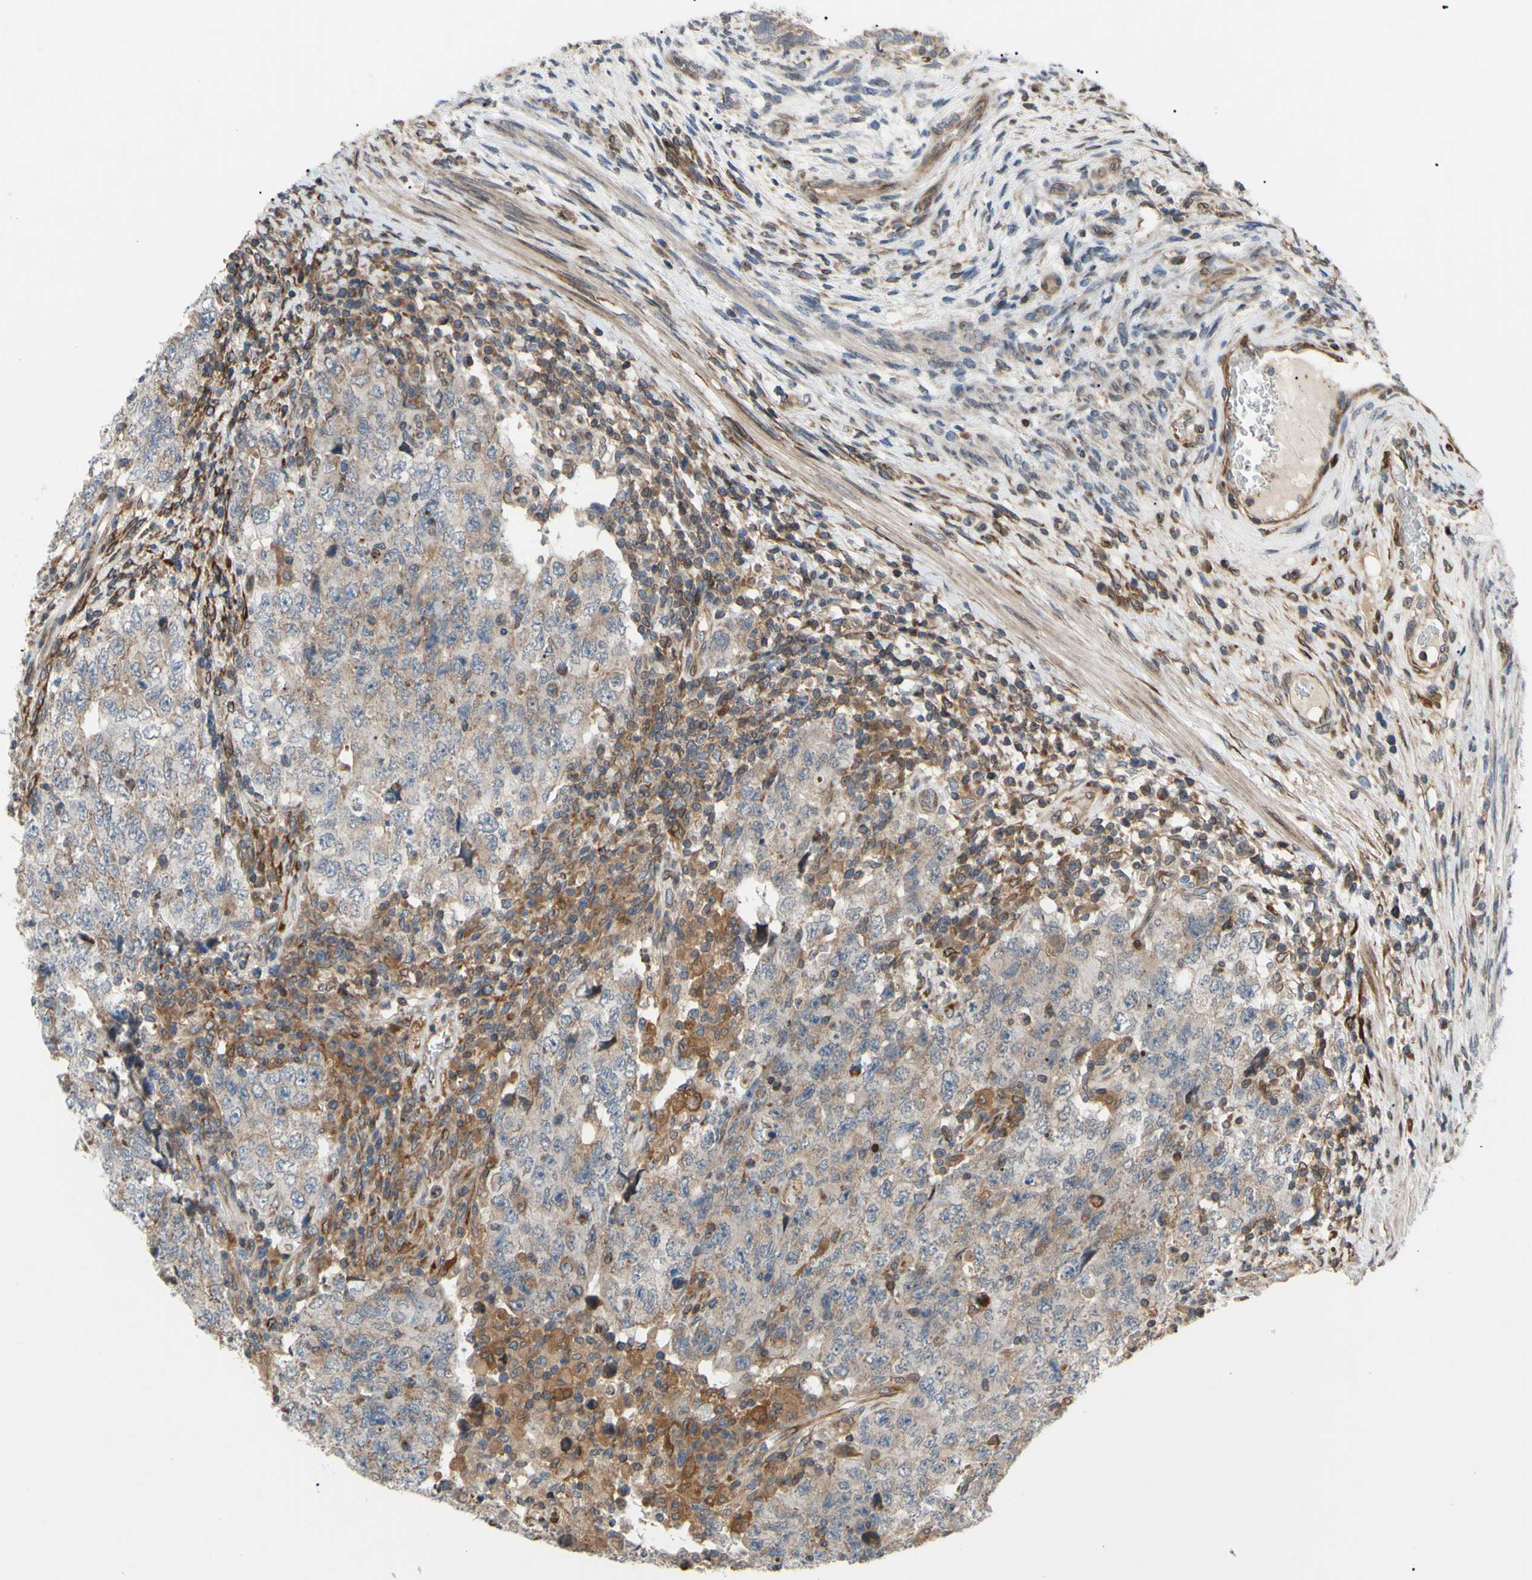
{"staining": {"intensity": "weak", "quantity": ">75%", "location": "cytoplasmic/membranous"}, "tissue": "testis cancer", "cell_type": "Tumor cells", "image_type": "cancer", "snomed": [{"axis": "morphology", "description": "Carcinoma, Embryonal, NOS"}, {"axis": "topography", "description": "Testis"}], "caption": "Immunohistochemical staining of human testis embryonal carcinoma displays weak cytoplasmic/membranous protein expression in about >75% of tumor cells.", "gene": "PRAF2", "patient": {"sex": "male", "age": 26}}